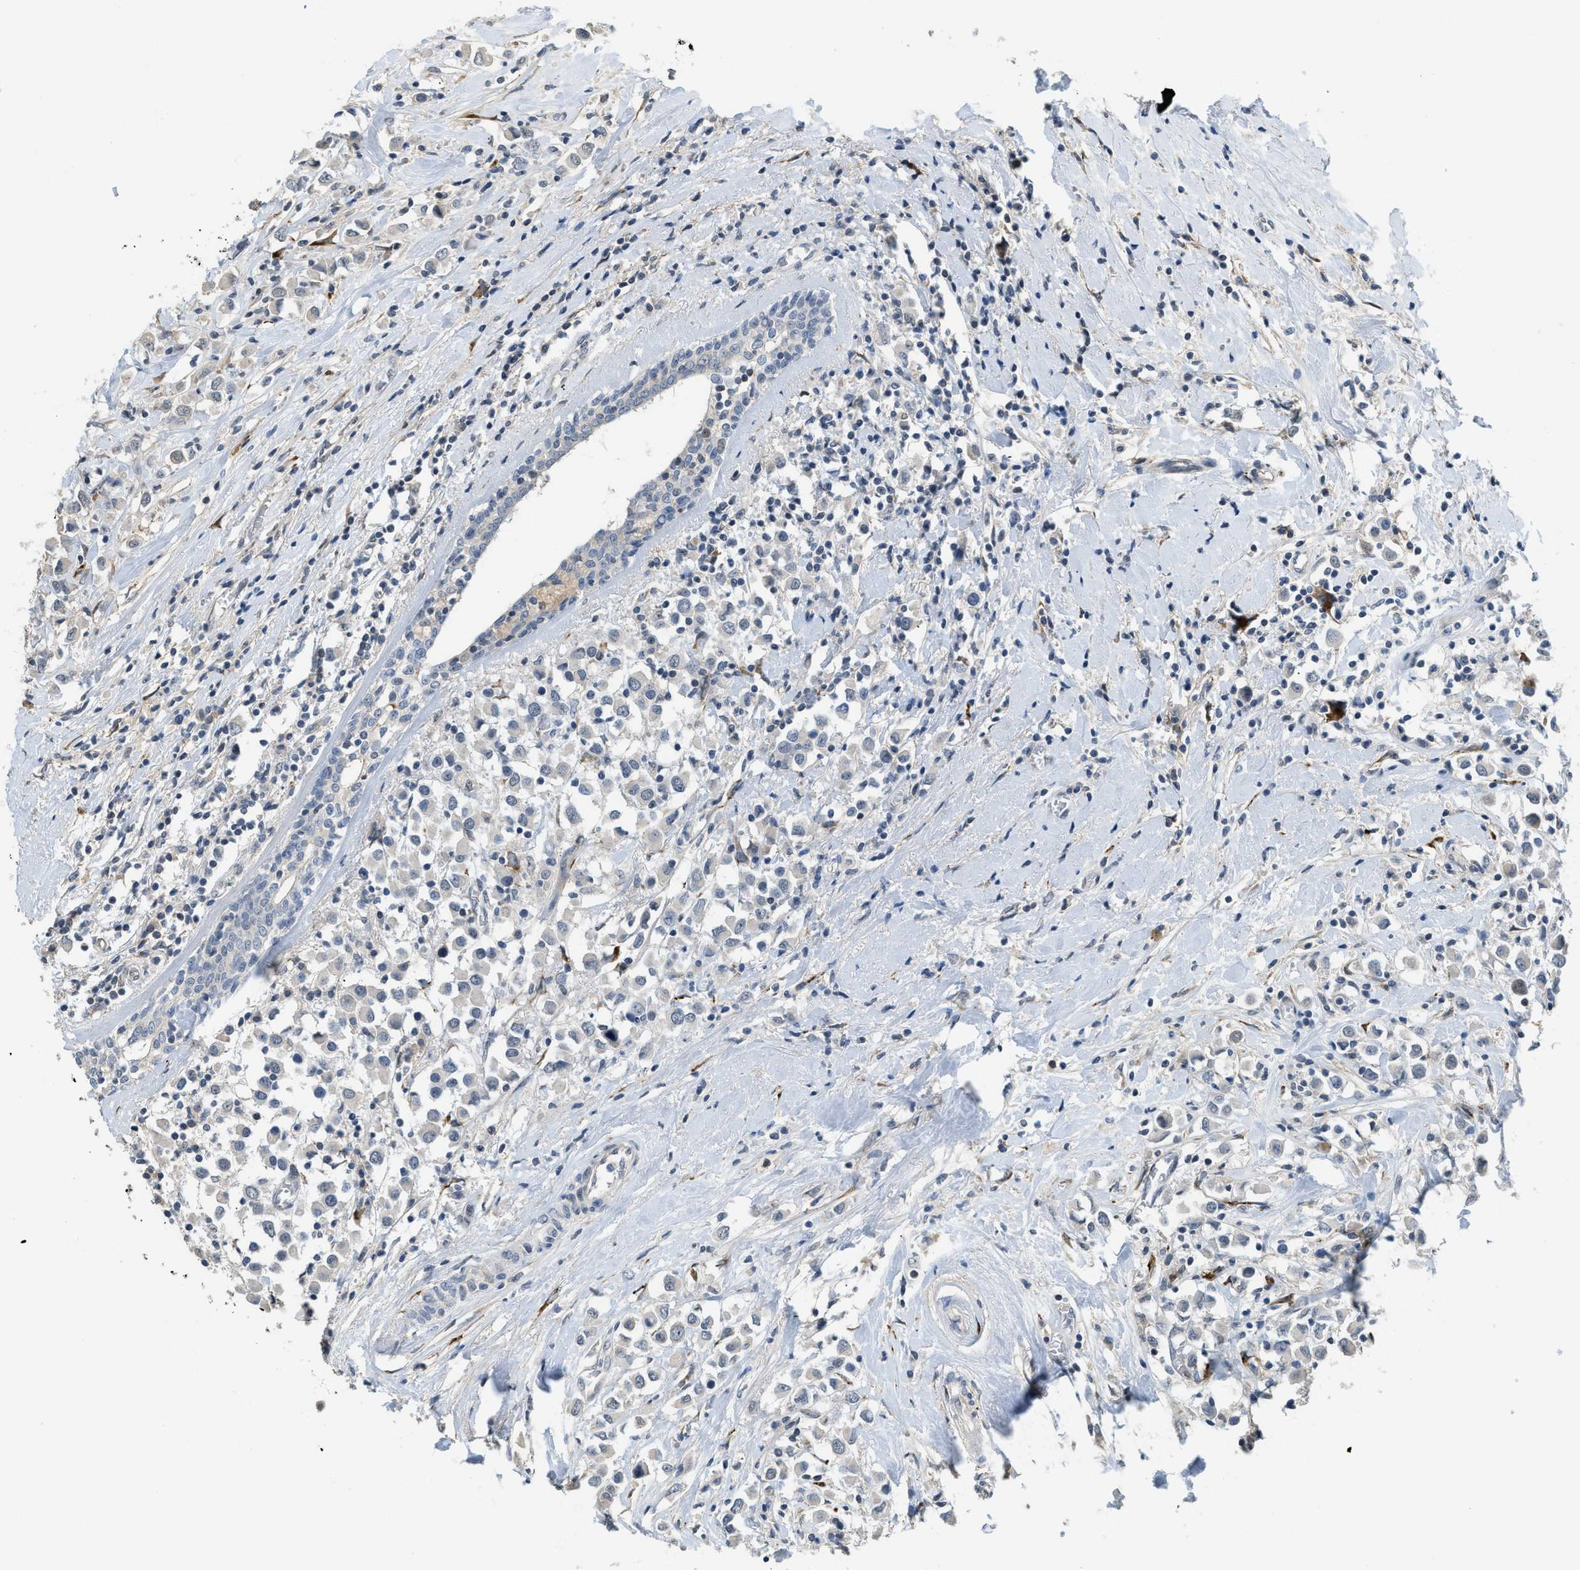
{"staining": {"intensity": "weak", "quantity": "<25%", "location": "cytoplasmic/membranous"}, "tissue": "breast cancer", "cell_type": "Tumor cells", "image_type": "cancer", "snomed": [{"axis": "morphology", "description": "Duct carcinoma"}, {"axis": "topography", "description": "Breast"}], "caption": "Immunohistochemistry (IHC) micrograph of human breast intraductal carcinoma stained for a protein (brown), which demonstrates no expression in tumor cells.", "gene": "TMEM154", "patient": {"sex": "female", "age": 61}}